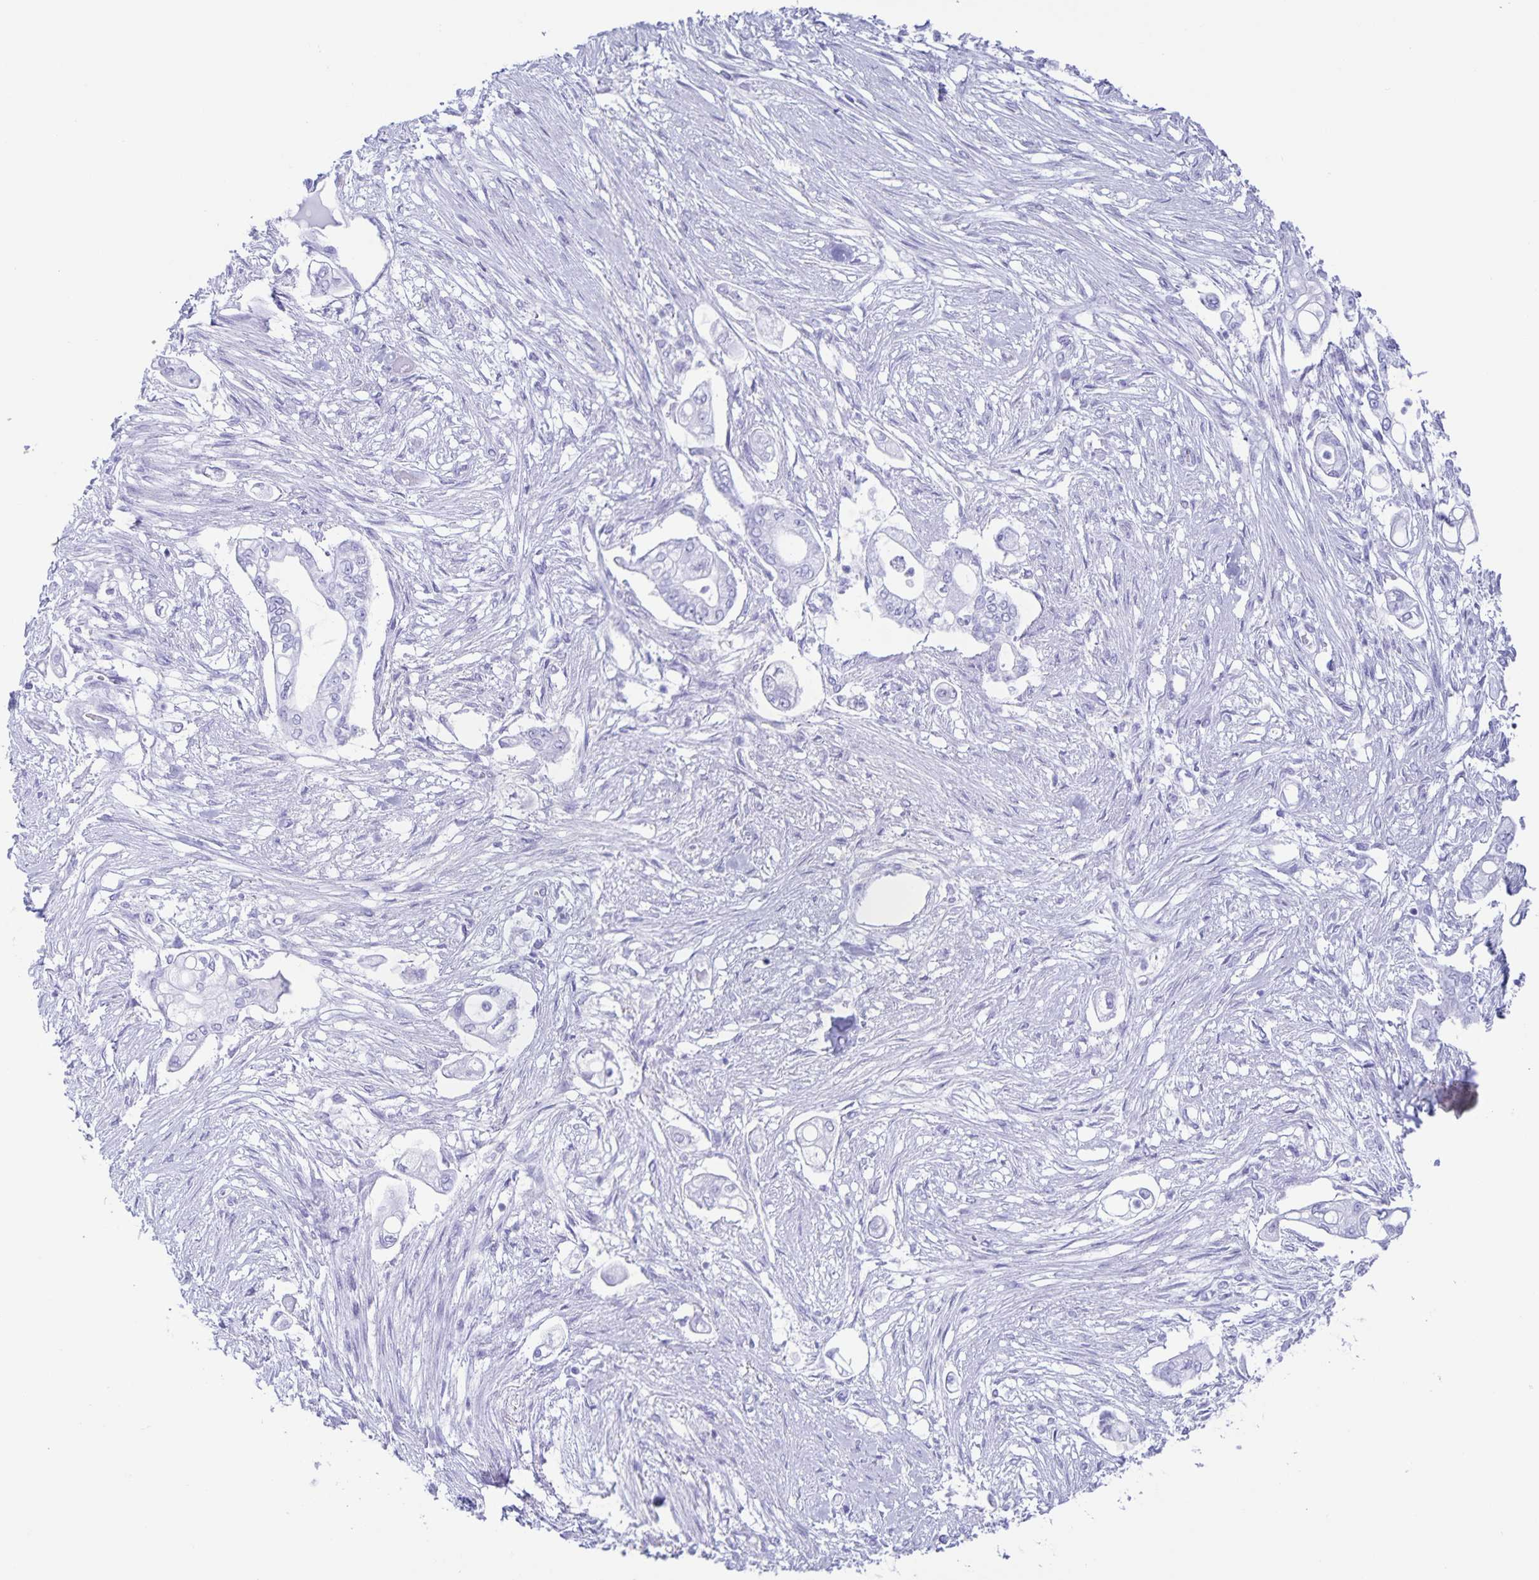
{"staining": {"intensity": "negative", "quantity": "none", "location": "none"}, "tissue": "pancreatic cancer", "cell_type": "Tumor cells", "image_type": "cancer", "snomed": [{"axis": "morphology", "description": "Adenocarcinoma, NOS"}, {"axis": "topography", "description": "Pancreas"}], "caption": "A high-resolution photomicrograph shows IHC staining of pancreatic adenocarcinoma, which exhibits no significant positivity in tumor cells.", "gene": "AQP4", "patient": {"sex": "female", "age": 69}}